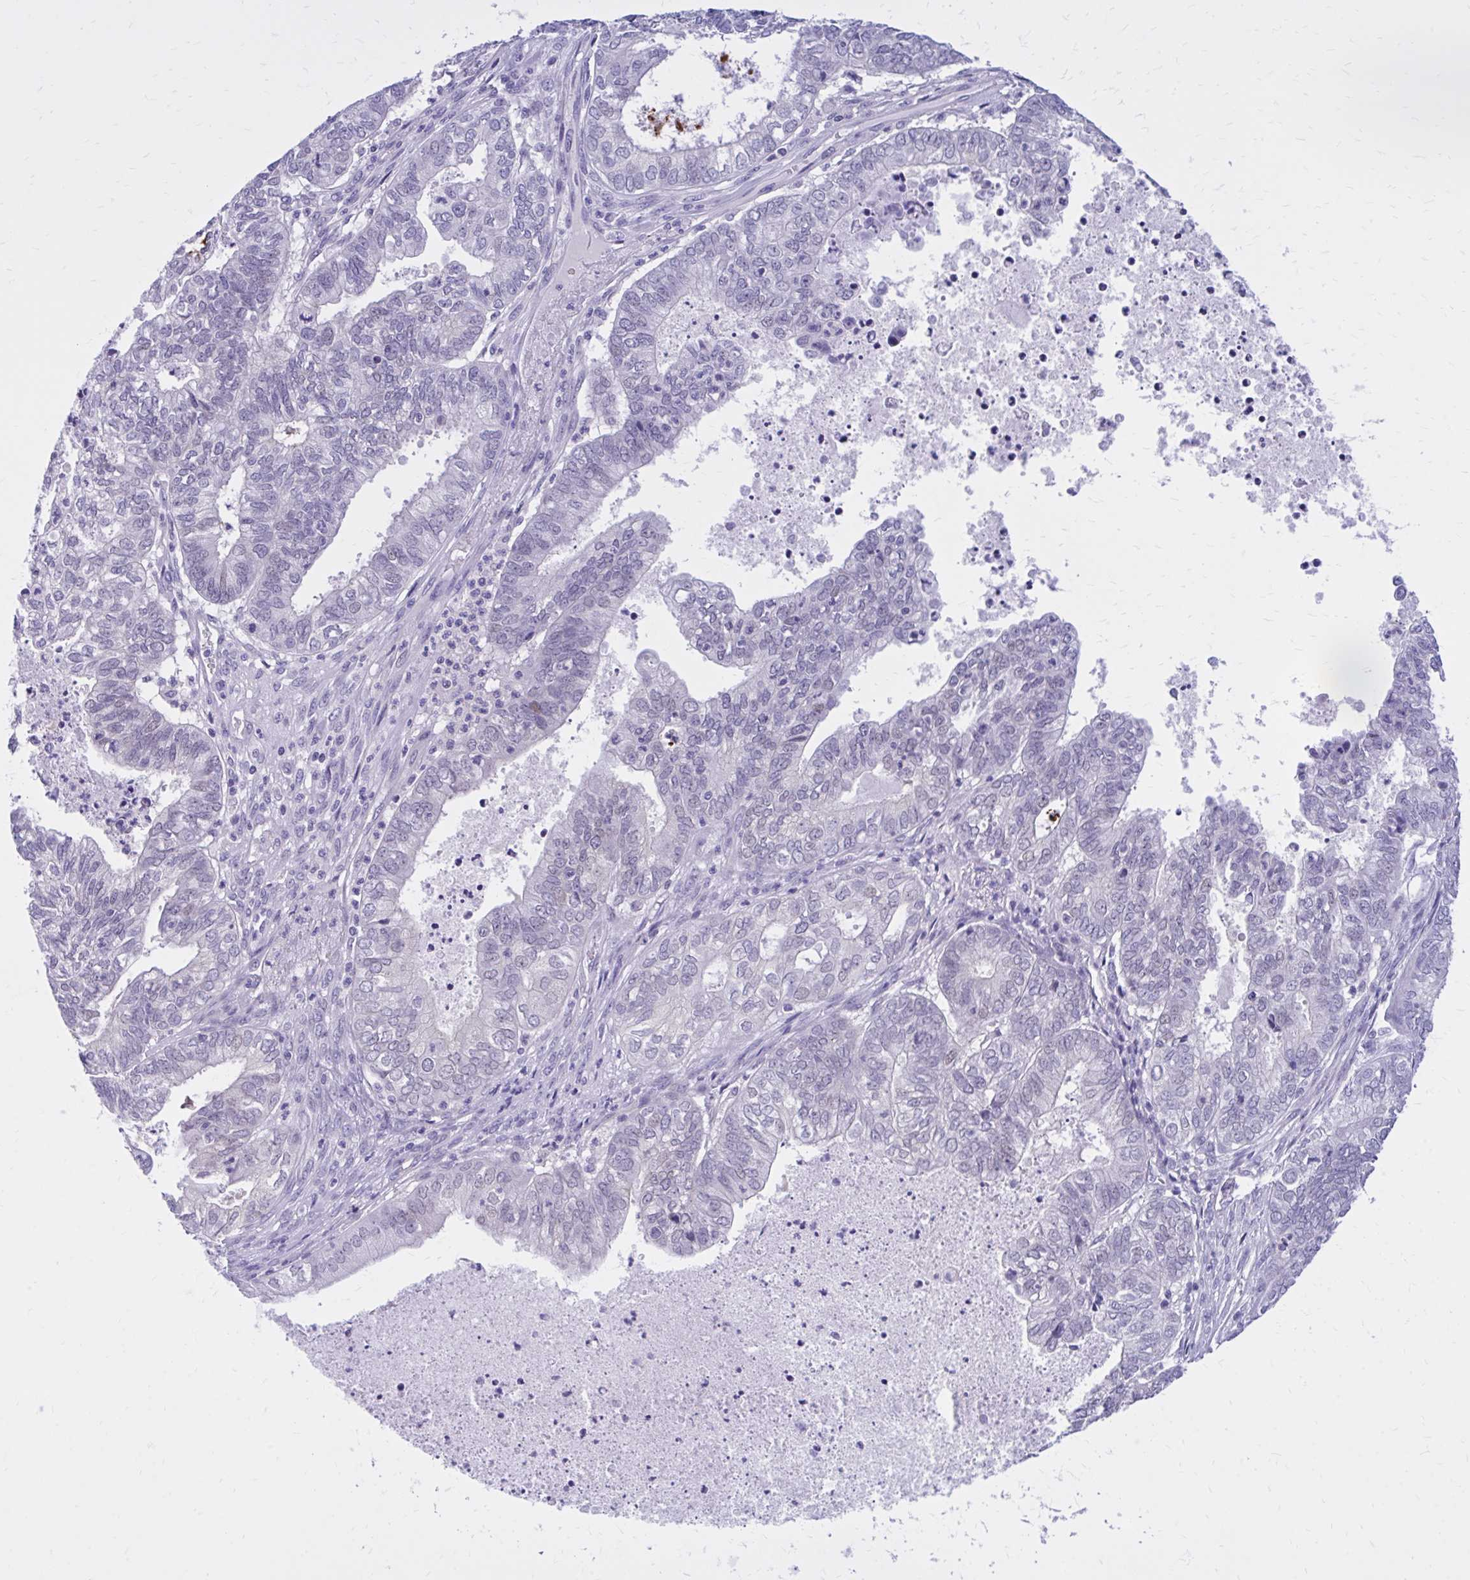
{"staining": {"intensity": "negative", "quantity": "none", "location": "none"}, "tissue": "ovarian cancer", "cell_type": "Tumor cells", "image_type": "cancer", "snomed": [{"axis": "morphology", "description": "Carcinoma, endometroid"}, {"axis": "topography", "description": "Ovary"}], "caption": "This micrograph is of ovarian endometroid carcinoma stained with immunohistochemistry to label a protein in brown with the nuclei are counter-stained blue. There is no staining in tumor cells.", "gene": "ZBTB25", "patient": {"sex": "female", "age": 64}}